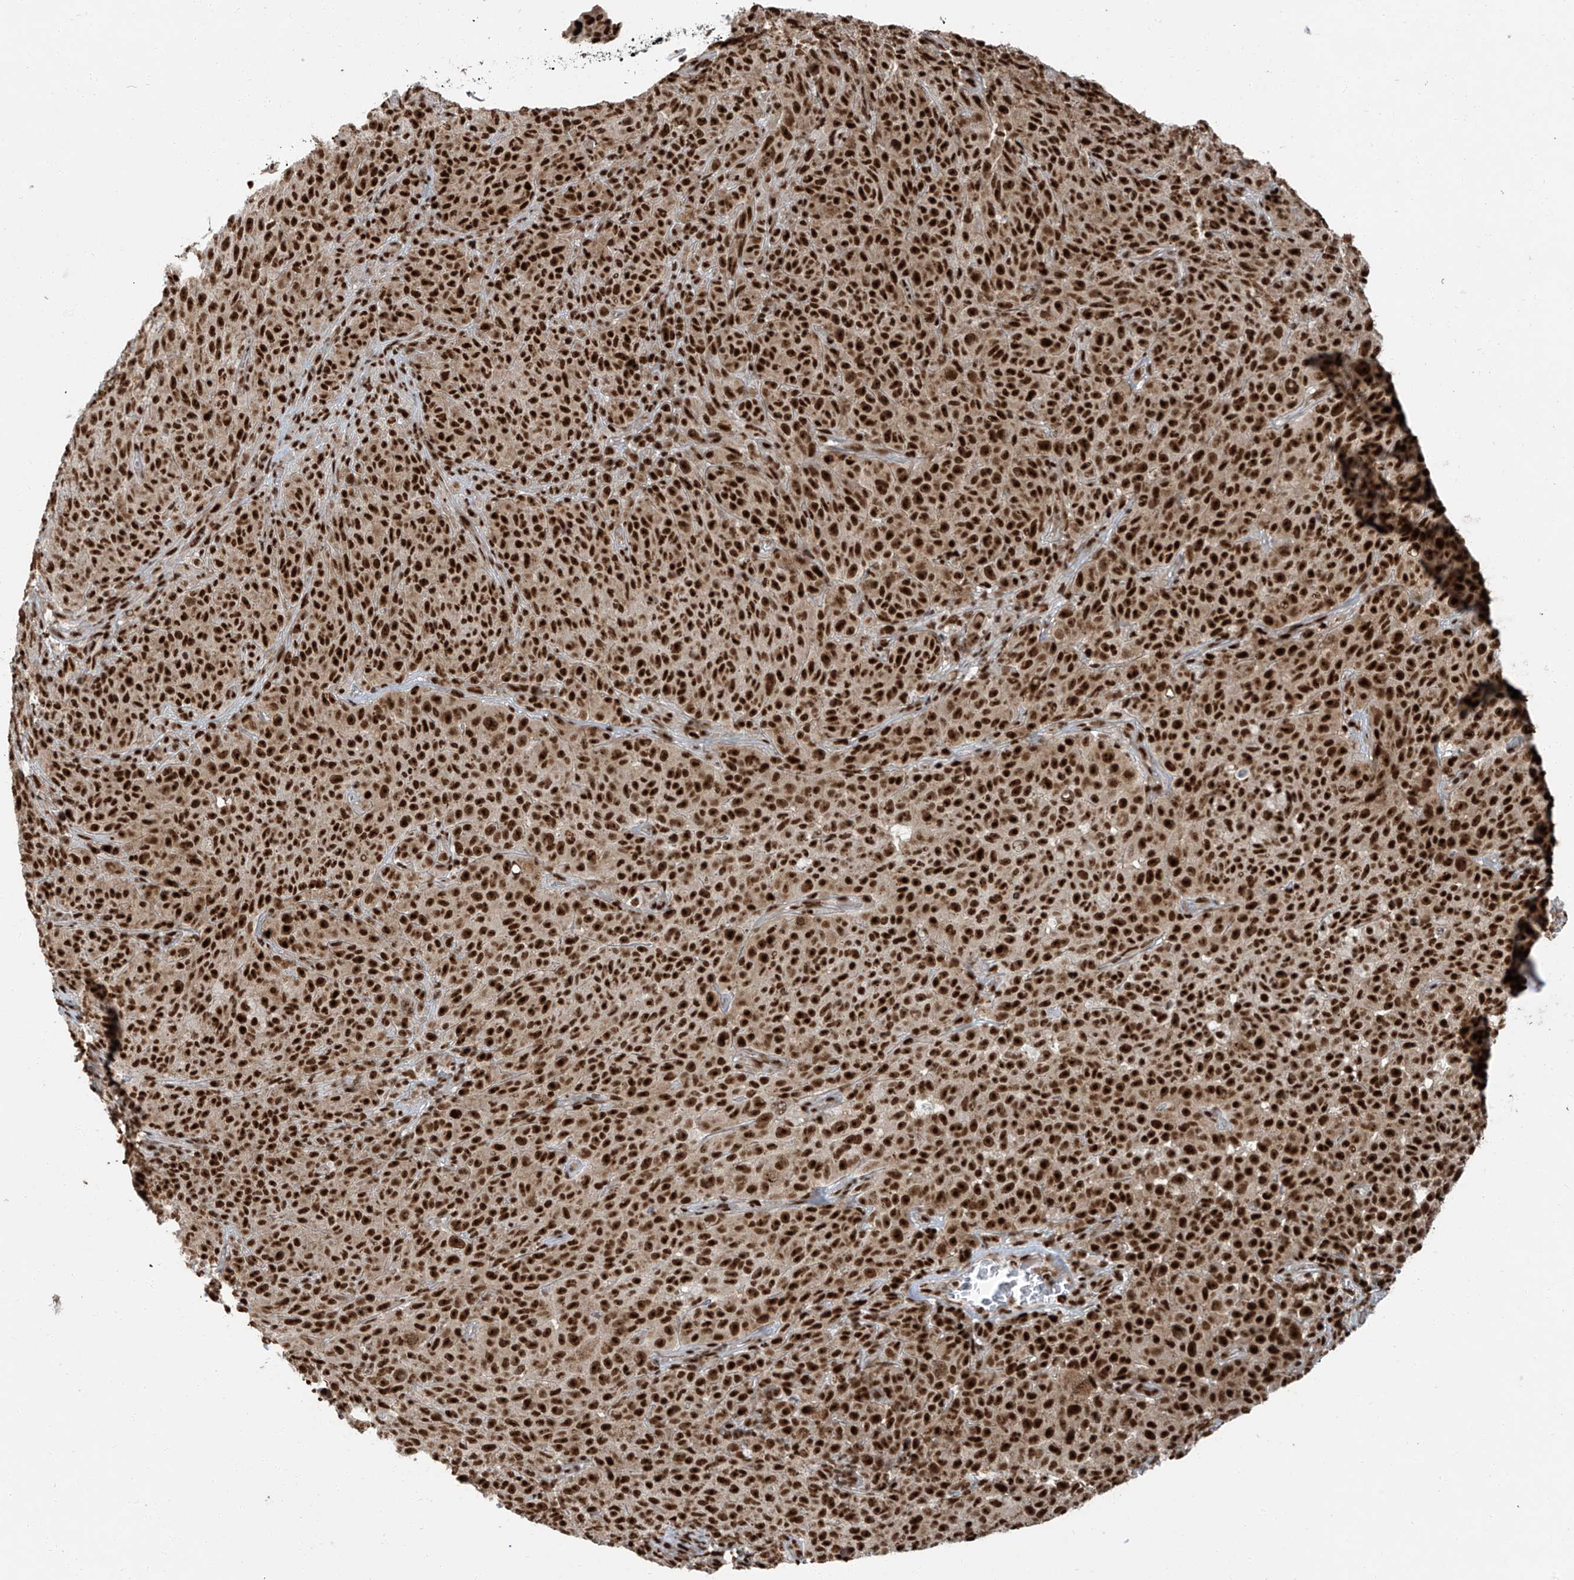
{"staining": {"intensity": "strong", "quantity": ">75%", "location": "nuclear"}, "tissue": "melanoma", "cell_type": "Tumor cells", "image_type": "cancer", "snomed": [{"axis": "morphology", "description": "Malignant melanoma, NOS"}, {"axis": "topography", "description": "Skin"}], "caption": "A brown stain labels strong nuclear staining of a protein in human melanoma tumor cells.", "gene": "FAM193B", "patient": {"sex": "female", "age": 82}}